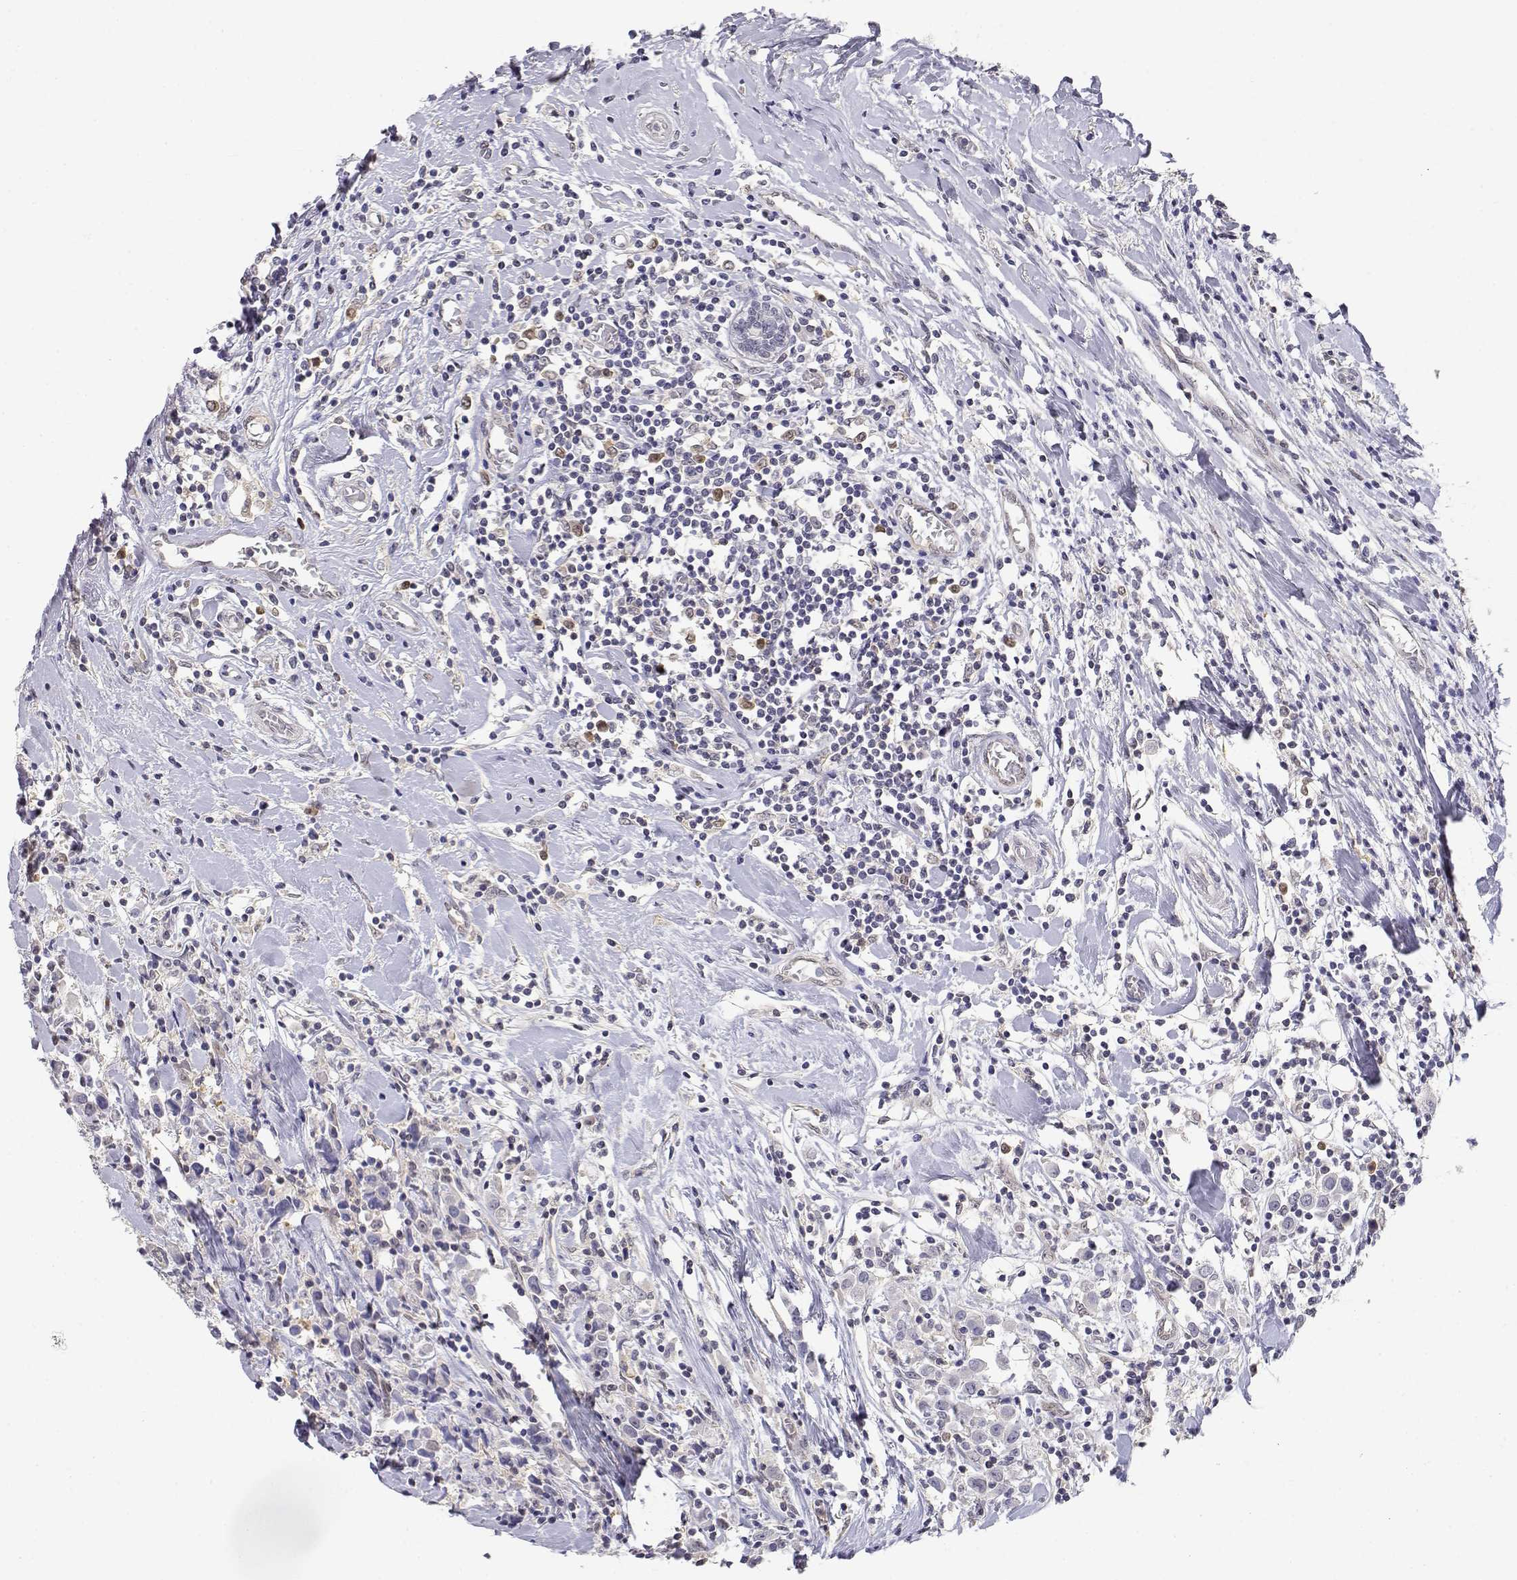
{"staining": {"intensity": "negative", "quantity": "none", "location": "none"}, "tissue": "breast cancer", "cell_type": "Tumor cells", "image_type": "cancer", "snomed": [{"axis": "morphology", "description": "Duct carcinoma"}, {"axis": "topography", "description": "Breast"}], "caption": "Tumor cells show no significant expression in breast invasive ductal carcinoma. (Brightfield microscopy of DAB IHC at high magnification).", "gene": "ADA", "patient": {"sex": "female", "age": 61}}